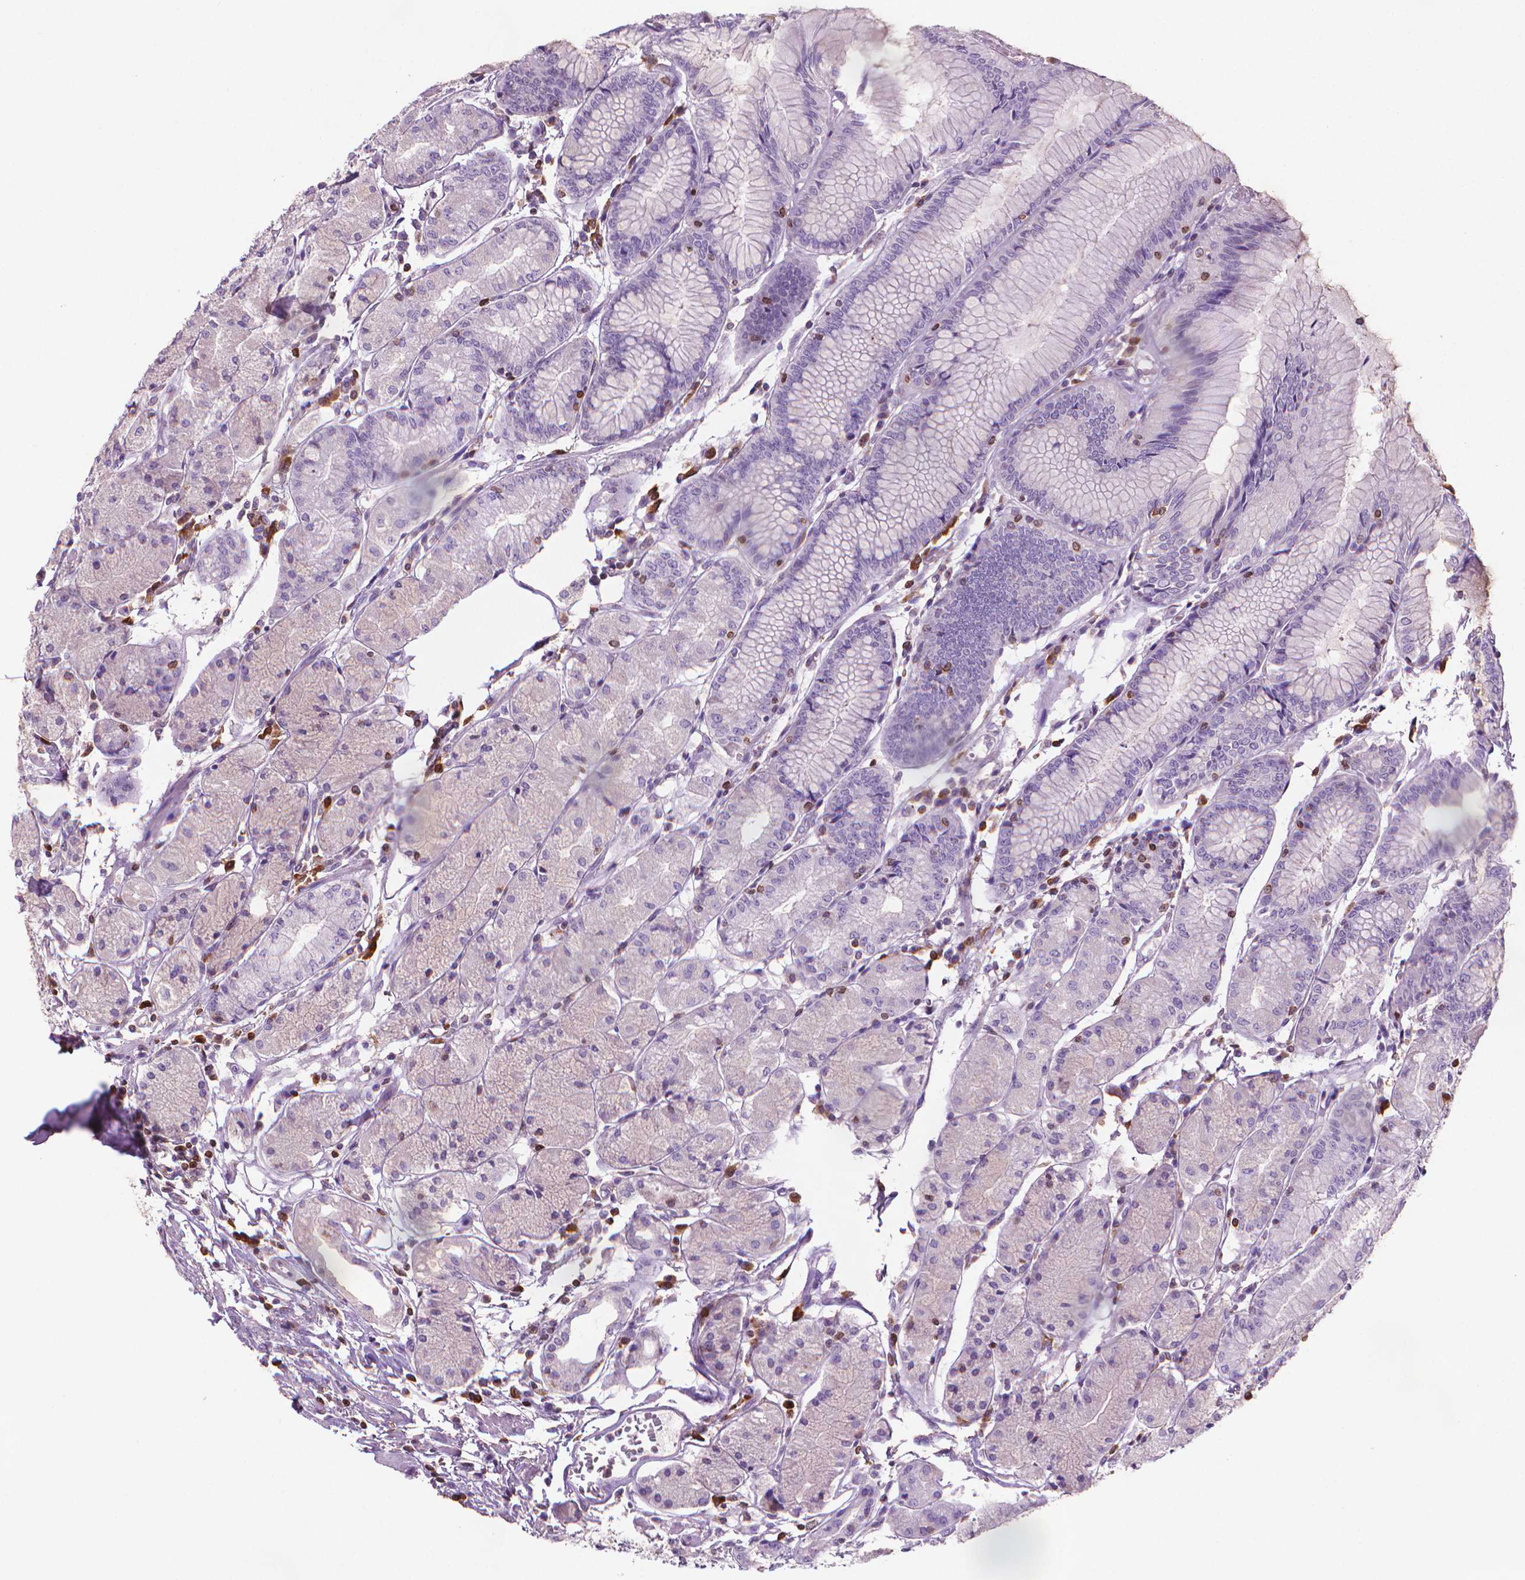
{"staining": {"intensity": "negative", "quantity": "none", "location": "none"}, "tissue": "stomach", "cell_type": "Glandular cells", "image_type": "normal", "snomed": [{"axis": "morphology", "description": "Normal tissue, NOS"}, {"axis": "topography", "description": "Stomach, upper"}], "caption": "There is no significant staining in glandular cells of stomach. (Stains: DAB (3,3'-diaminobenzidine) IHC with hematoxylin counter stain, Microscopy: brightfield microscopy at high magnification).", "gene": "BCL2", "patient": {"sex": "male", "age": 69}}